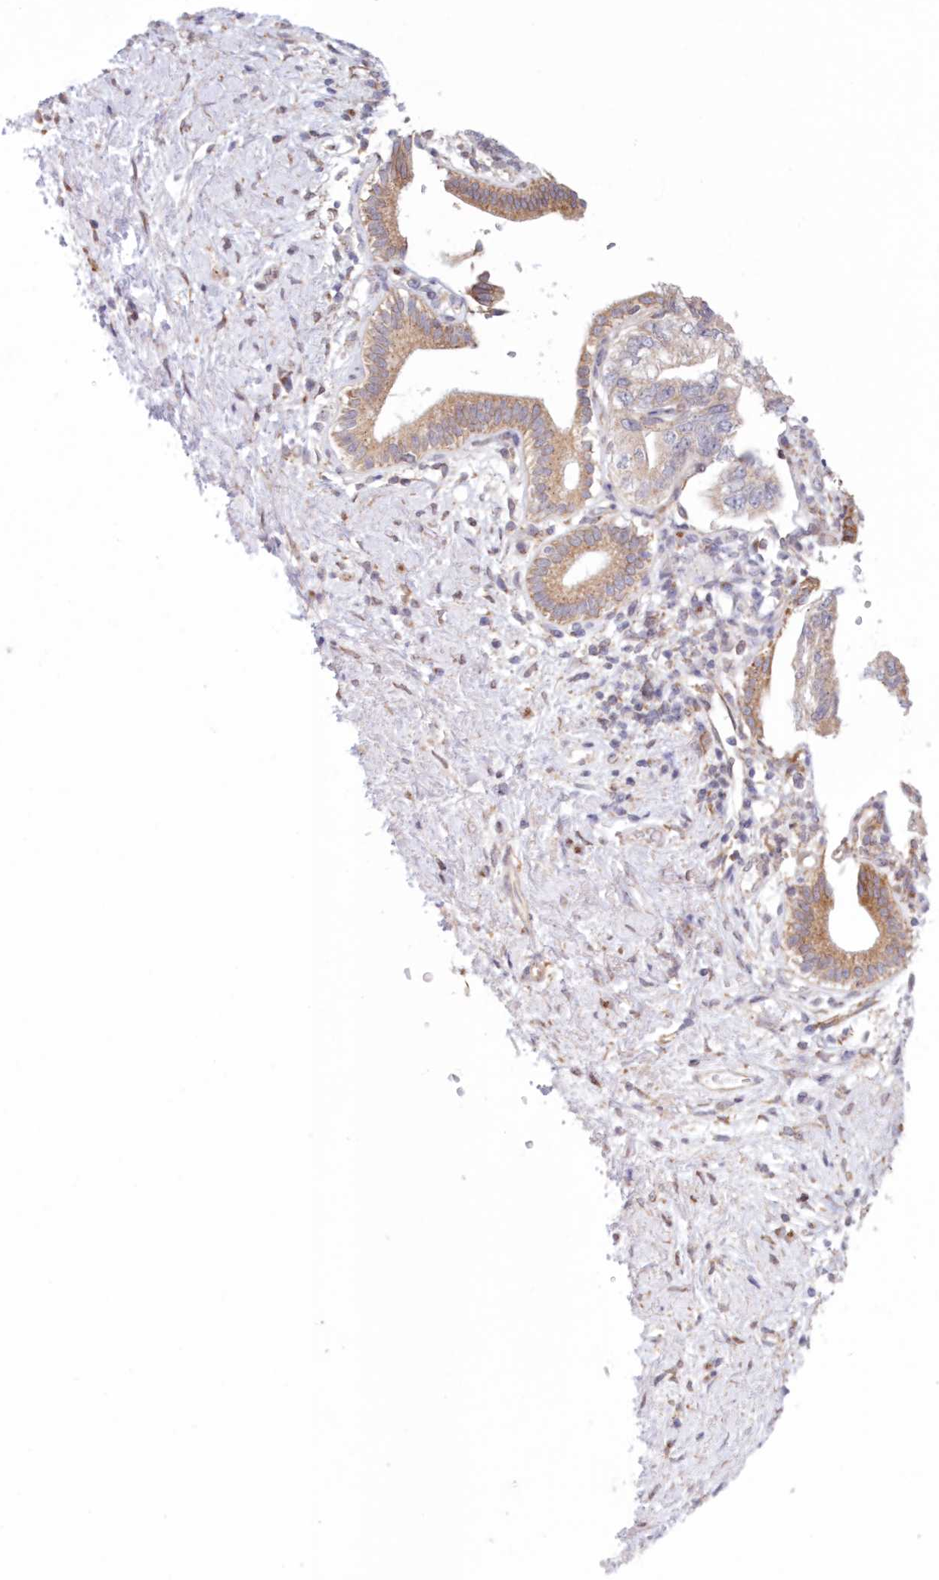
{"staining": {"intensity": "moderate", "quantity": "25%-75%", "location": "cytoplasmic/membranous"}, "tissue": "pancreatic cancer", "cell_type": "Tumor cells", "image_type": "cancer", "snomed": [{"axis": "morphology", "description": "Adenocarcinoma, NOS"}, {"axis": "topography", "description": "Pancreas"}], "caption": "Human pancreatic adenocarcinoma stained for a protein (brown) exhibits moderate cytoplasmic/membranous positive positivity in approximately 25%-75% of tumor cells.", "gene": "PCYOX1L", "patient": {"sex": "female", "age": 73}}